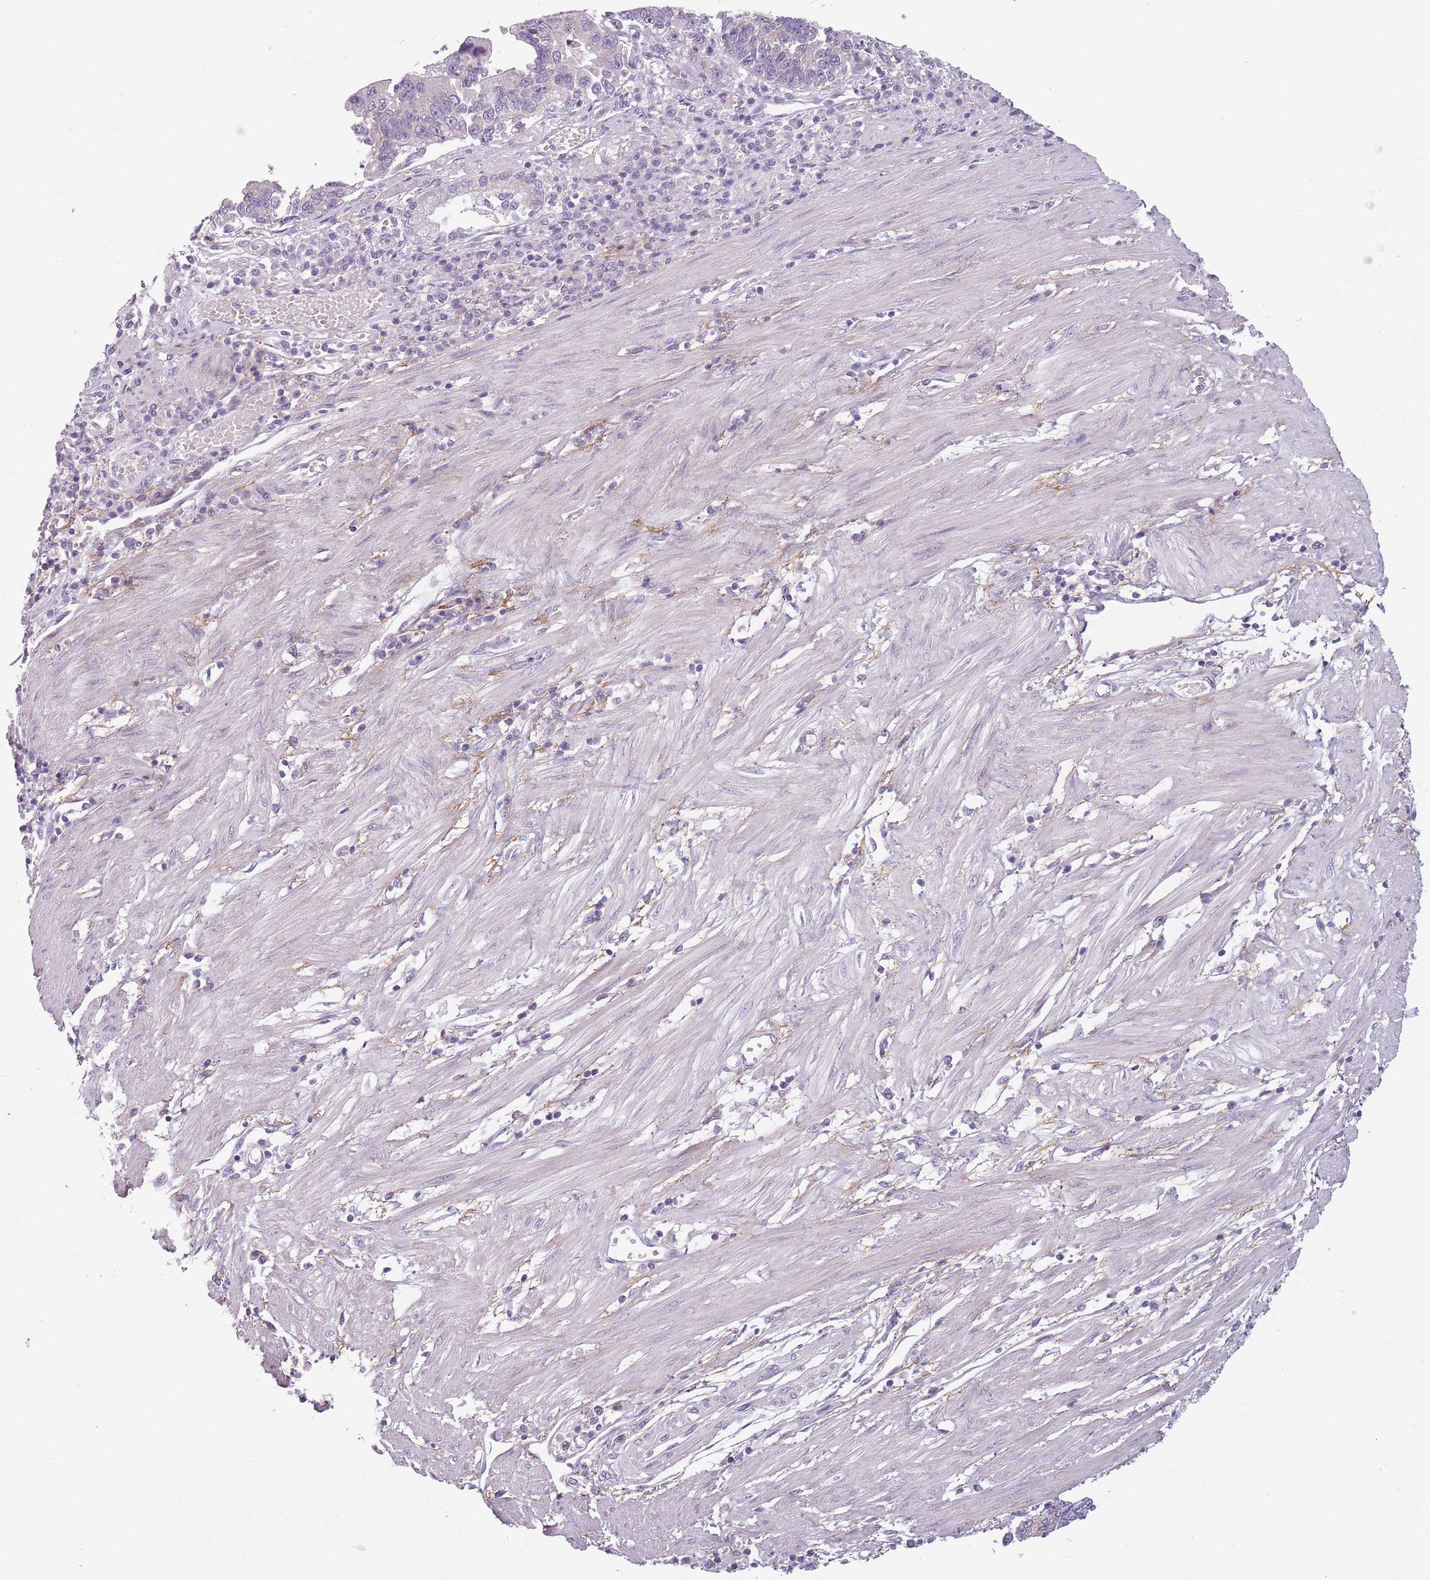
{"staining": {"intensity": "negative", "quantity": "none", "location": "none"}, "tissue": "stomach cancer", "cell_type": "Tumor cells", "image_type": "cancer", "snomed": [{"axis": "morphology", "description": "Adenocarcinoma, NOS"}, {"axis": "topography", "description": "Stomach"}], "caption": "Adenocarcinoma (stomach) was stained to show a protein in brown. There is no significant staining in tumor cells.", "gene": "MEGF8", "patient": {"sex": "male", "age": 59}}